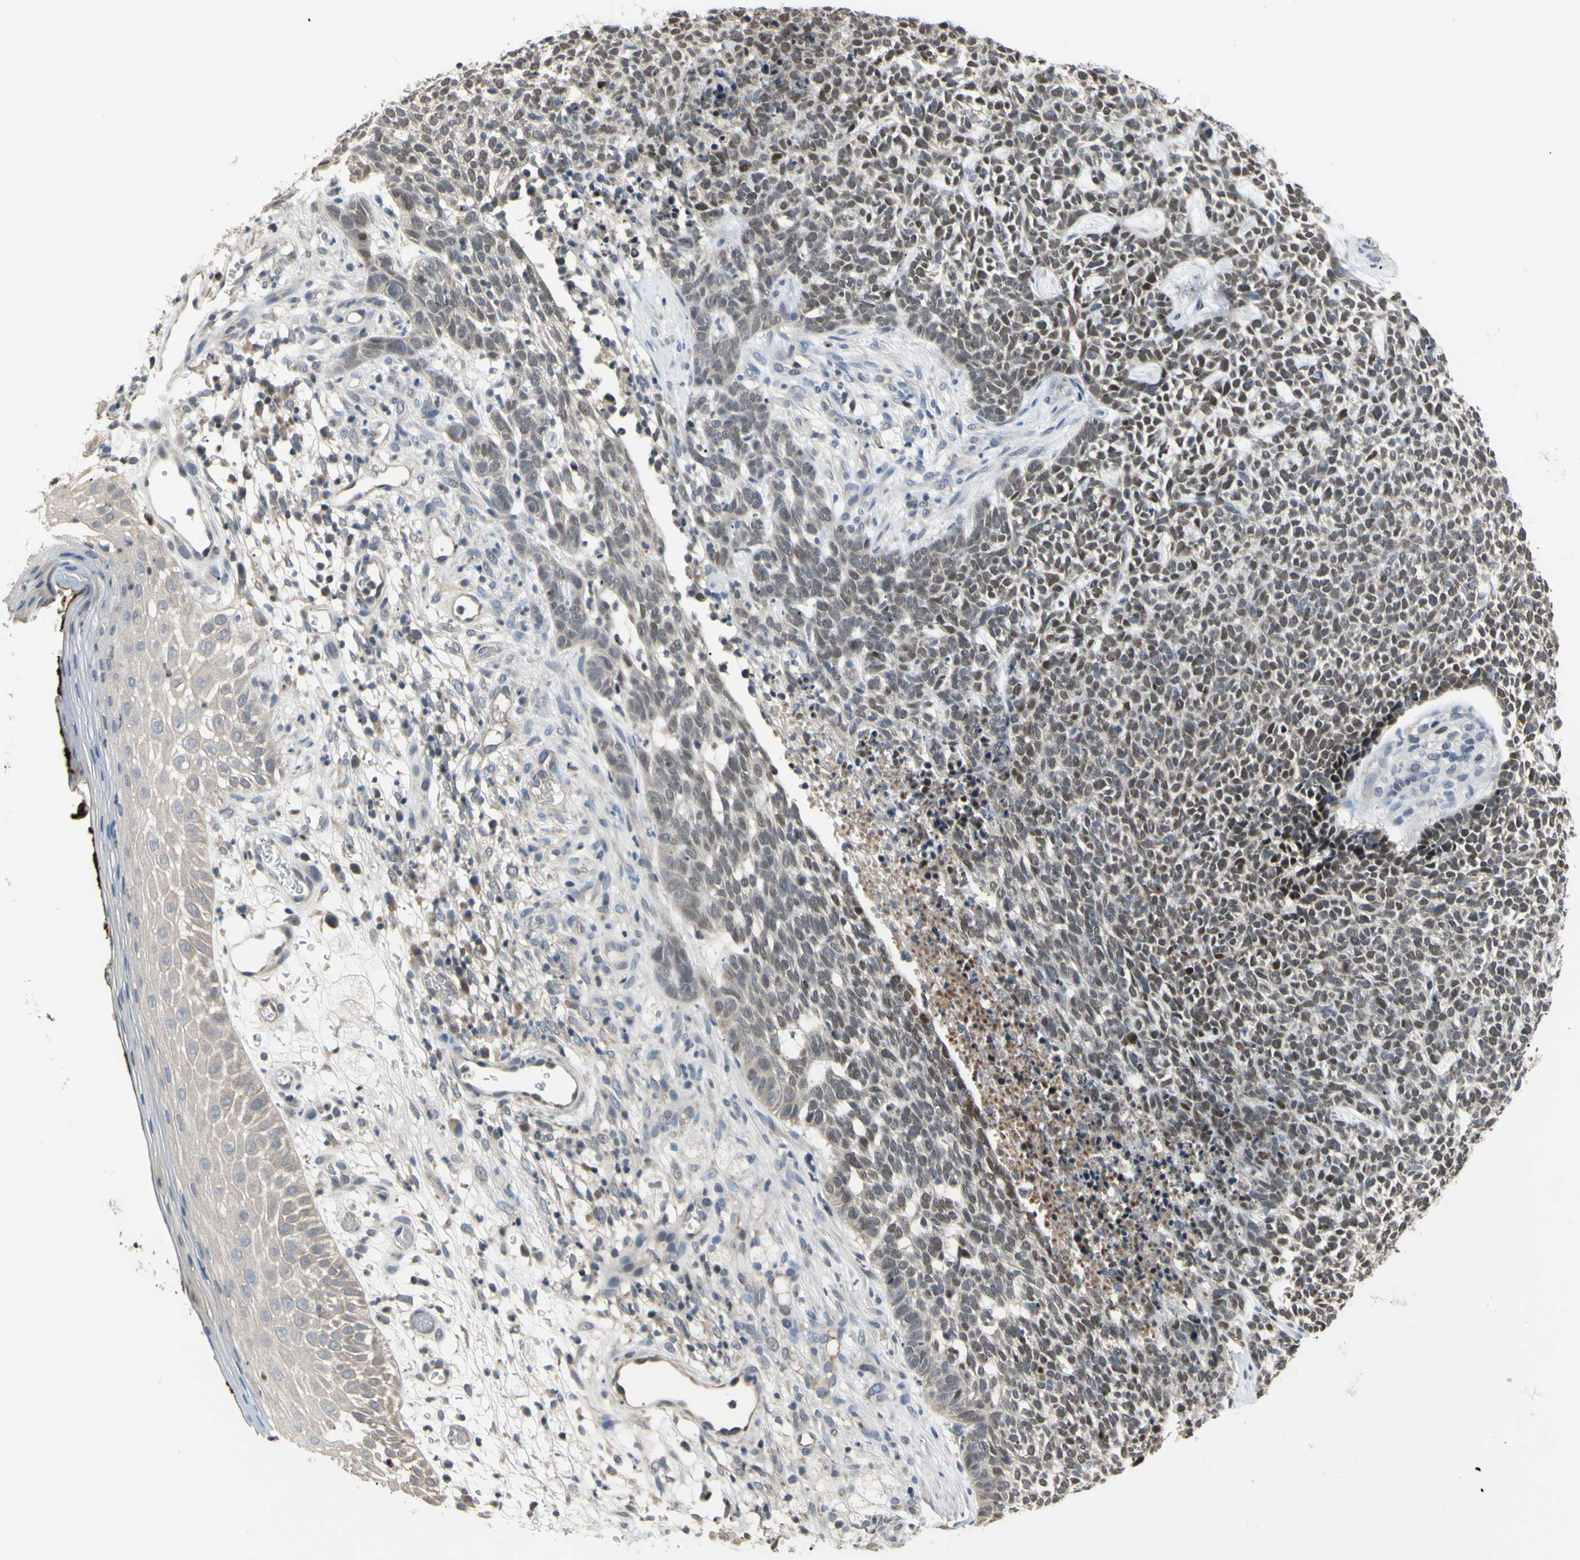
{"staining": {"intensity": "negative", "quantity": "none", "location": "none"}, "tissue": "skin cancer", "cell_type": "Tumor cells", "image_type": "cancer", "snomed": [{"axis": "morphology", "description": "Basal cell carcinoma"}, {"axis": "topography", "description": "Skin"}], "caption": "IHC of skin cancer demonstrates no positivity in tumor cells. Nuclei are stained in blue.", "gene": "SP4", "patient": {"sex": "female", "age": 84}}